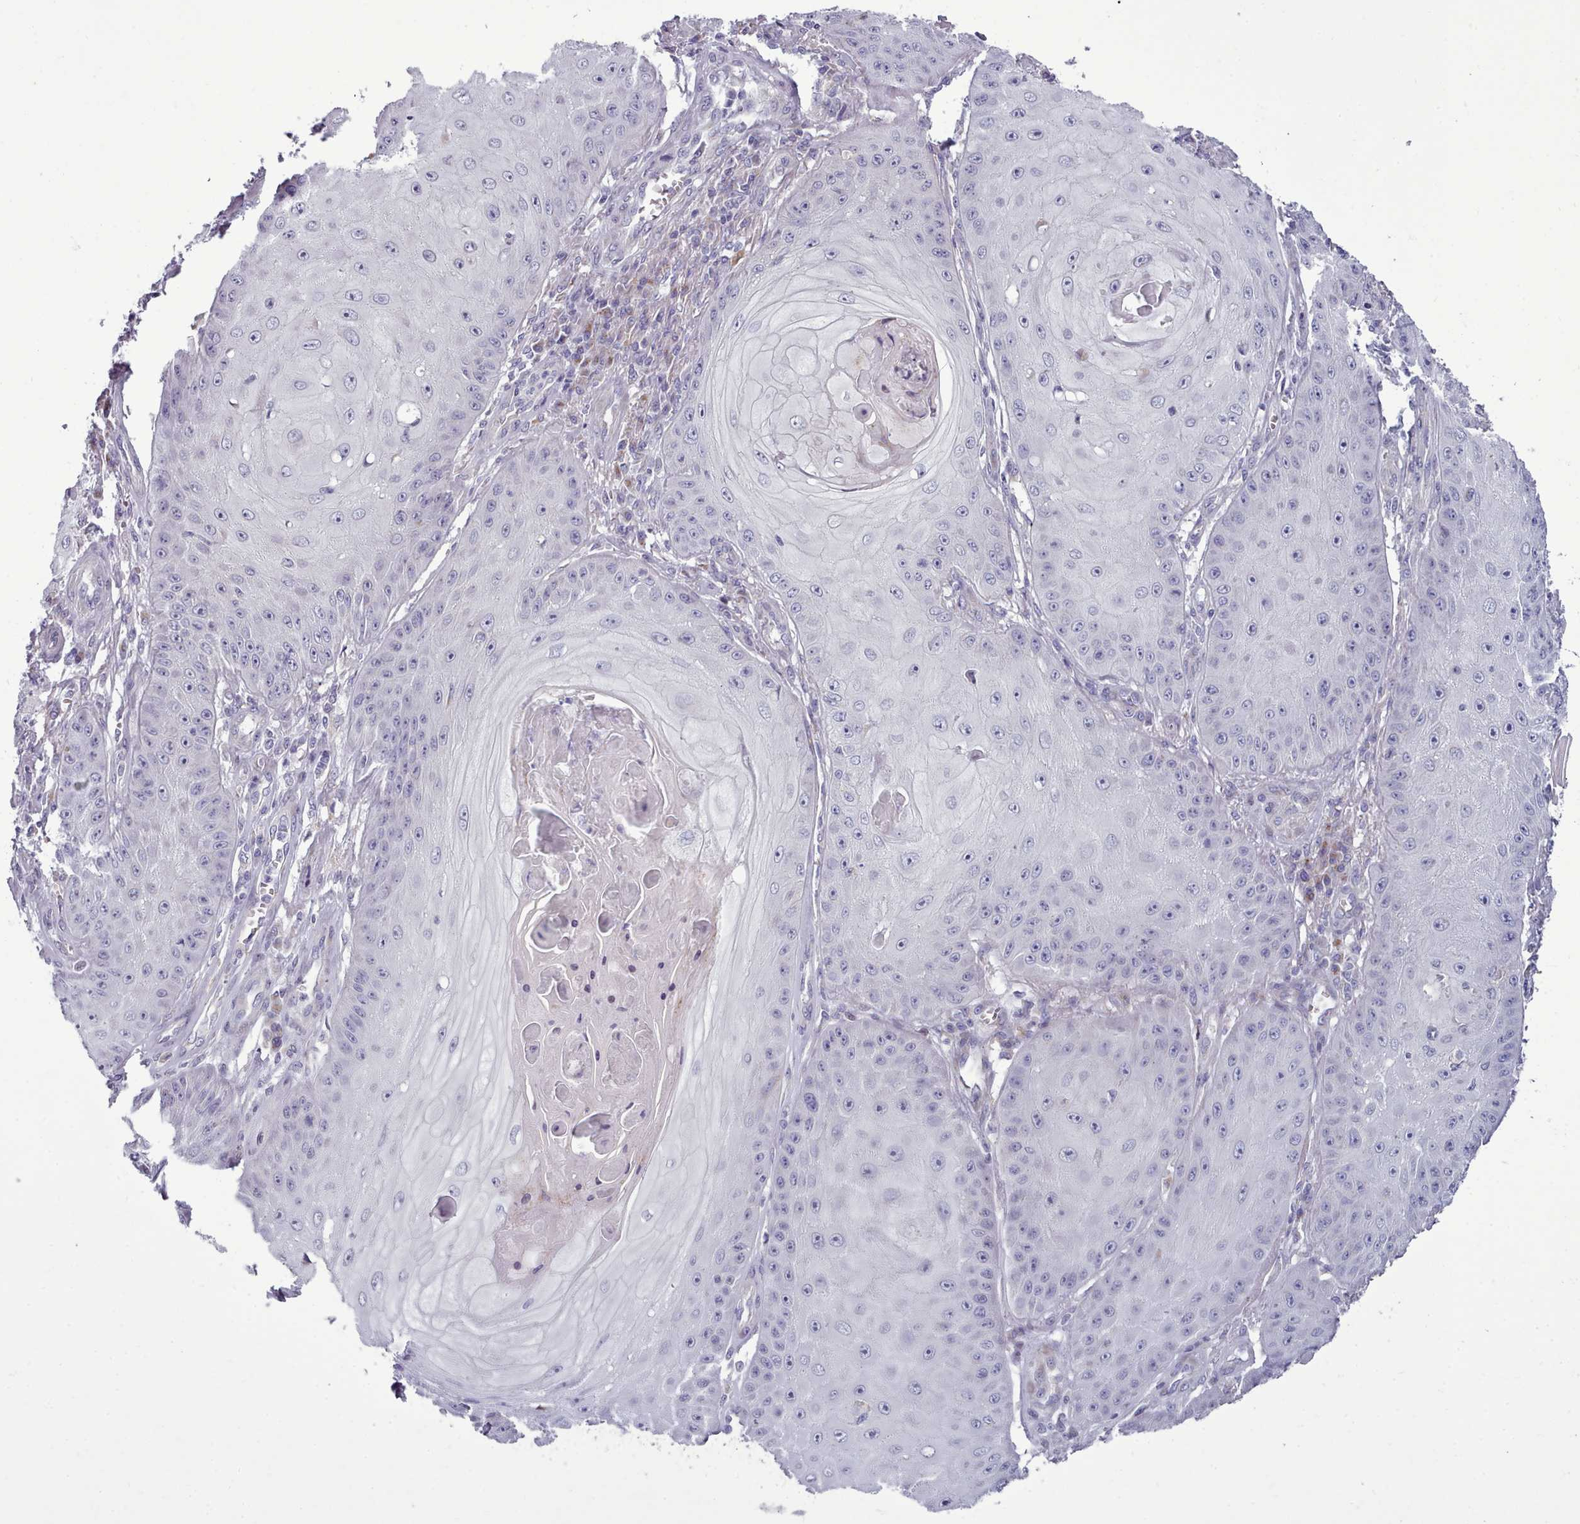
{"staining": {"intensity": "negative", "quantity": "none", "location": "none"}, "tissue": "skin cancer", "cell_type": "Tumor cells", "image_type": "cancer", "snomed": [{"axis": "morphology", "description": "Squamous cell carcinoma, NOS"}, {"axis": "topography", "description": "Skin"}], "caption": "Skin cancer (squamous cell carcinoma) was stained to show a protein in brown. There is no significant positivity in tumor cells. The staining was performed using DAB to visualize the protein expression in brown, while the nuclei were stained in blue with hematoxylin (Magnification: 20x).", "gene": "MYRFL", "patient": {"sex": "male", "age": 70}}